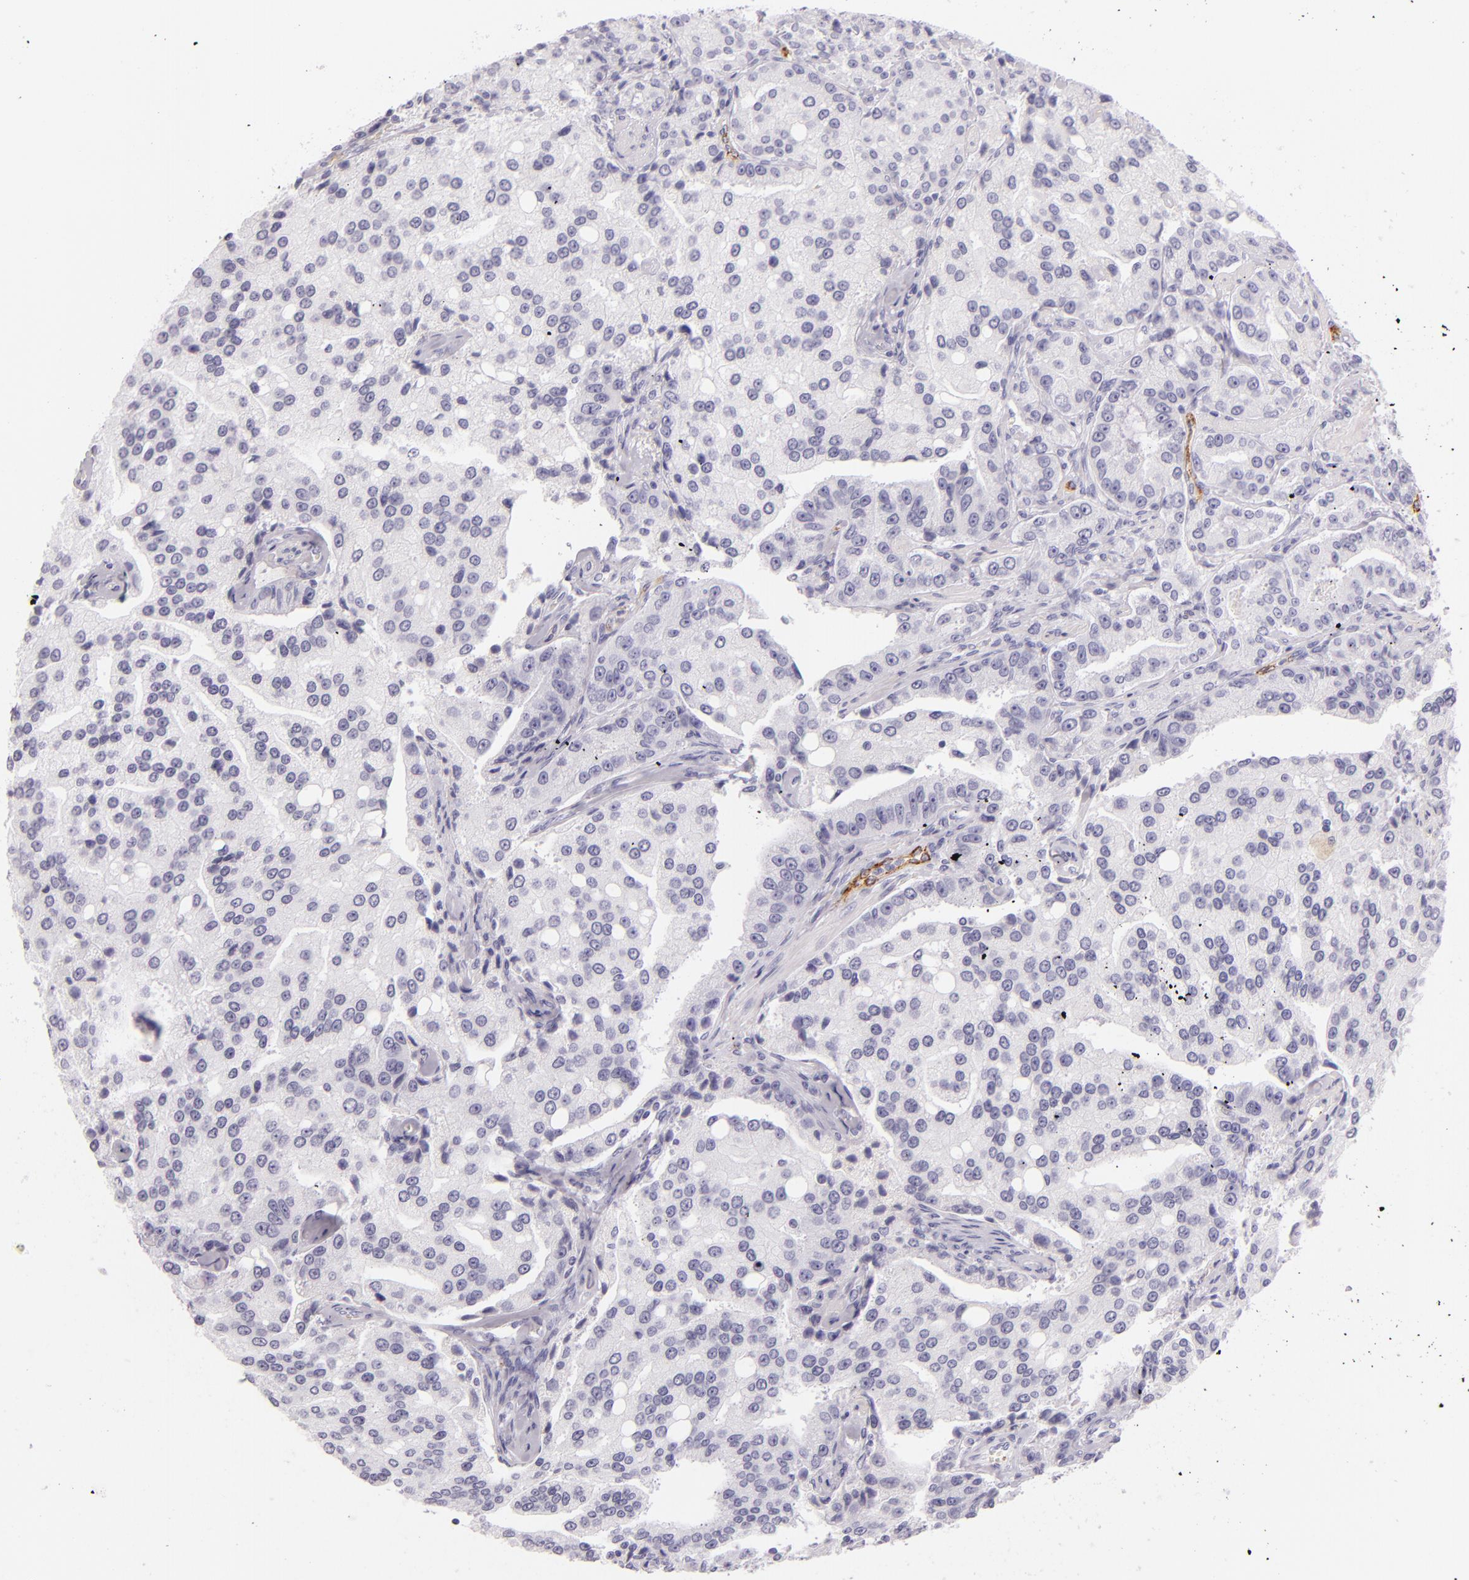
{"staining": {"intensity": "negative", "quantity": "none", "location": "none"}, "tissue": "prostate cancer", "cell_type": "Tumor cells", "image_type": "cancer", "snomed": [{"axis": "morphology", "description": "Adenocarcinoma, Medium grade"}, {"axis": "topography", "description": "Prostate"}], "caption": "A photomicrograph of prostate cancer (adenocarcinoma (medium-grade)) stained for a protein demonstrates no brown staining in tumor cells.", "gene": "SELP", "patient": {"sex": "male", "age": 72}}